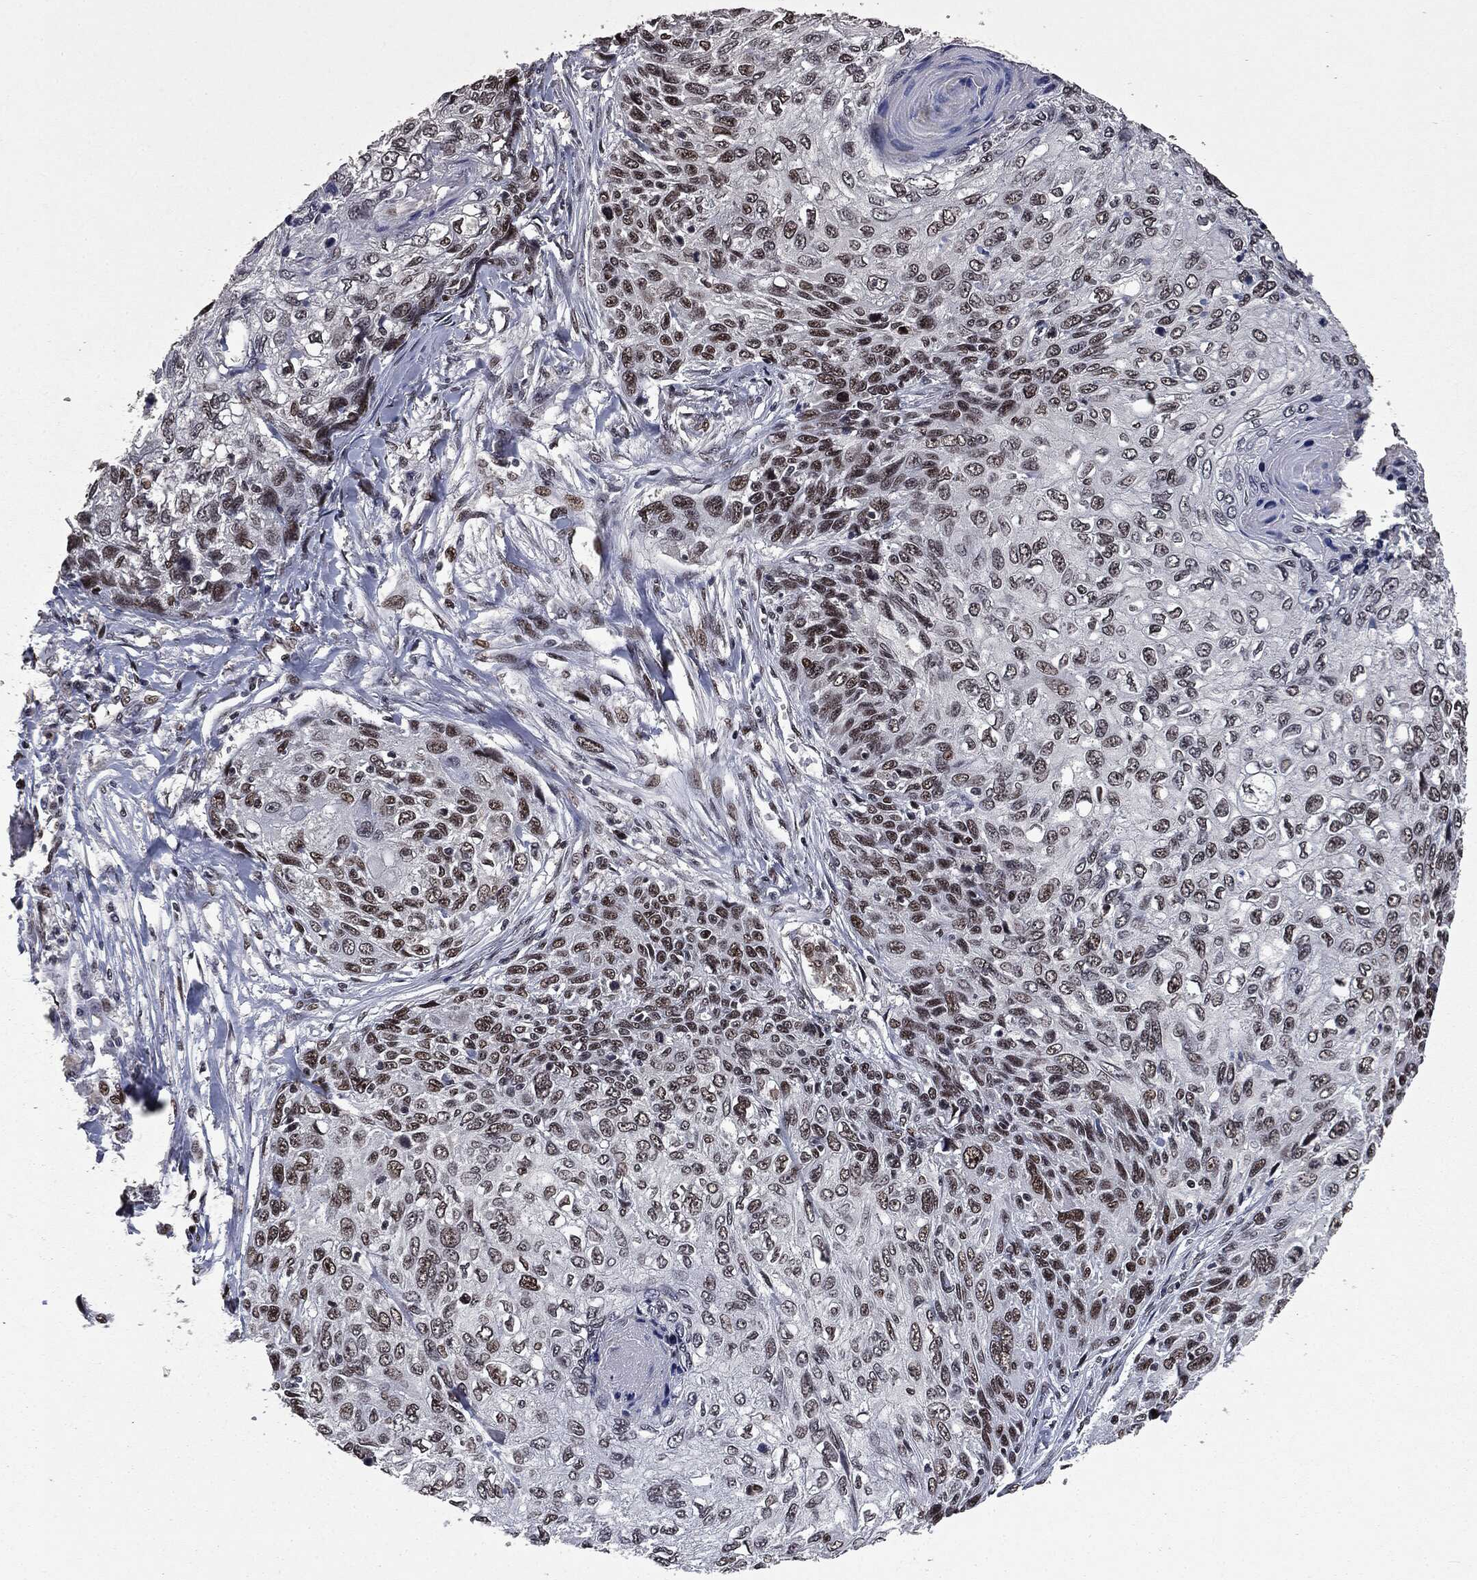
{"staining": {"intensity": "moderate", "quantity": ">75%", "location": "nuclear"}, "tissue": "skin cancer", "cell_type": "Tumor cells", "image_type": "cancer", "snomed": [{"axis": "morphology", "description": "Squamous cell carcinoma, NOS"}, {"axis": "topography", "description": "Skin"}], "caption": "Protein analysis of squamous cell carcinoma (skin) tissue displays moderate nuclear positivity in approximately >75% of tumor cells.", "gene": "MSH2", "patient": {"sex": "male", "age": 92}}